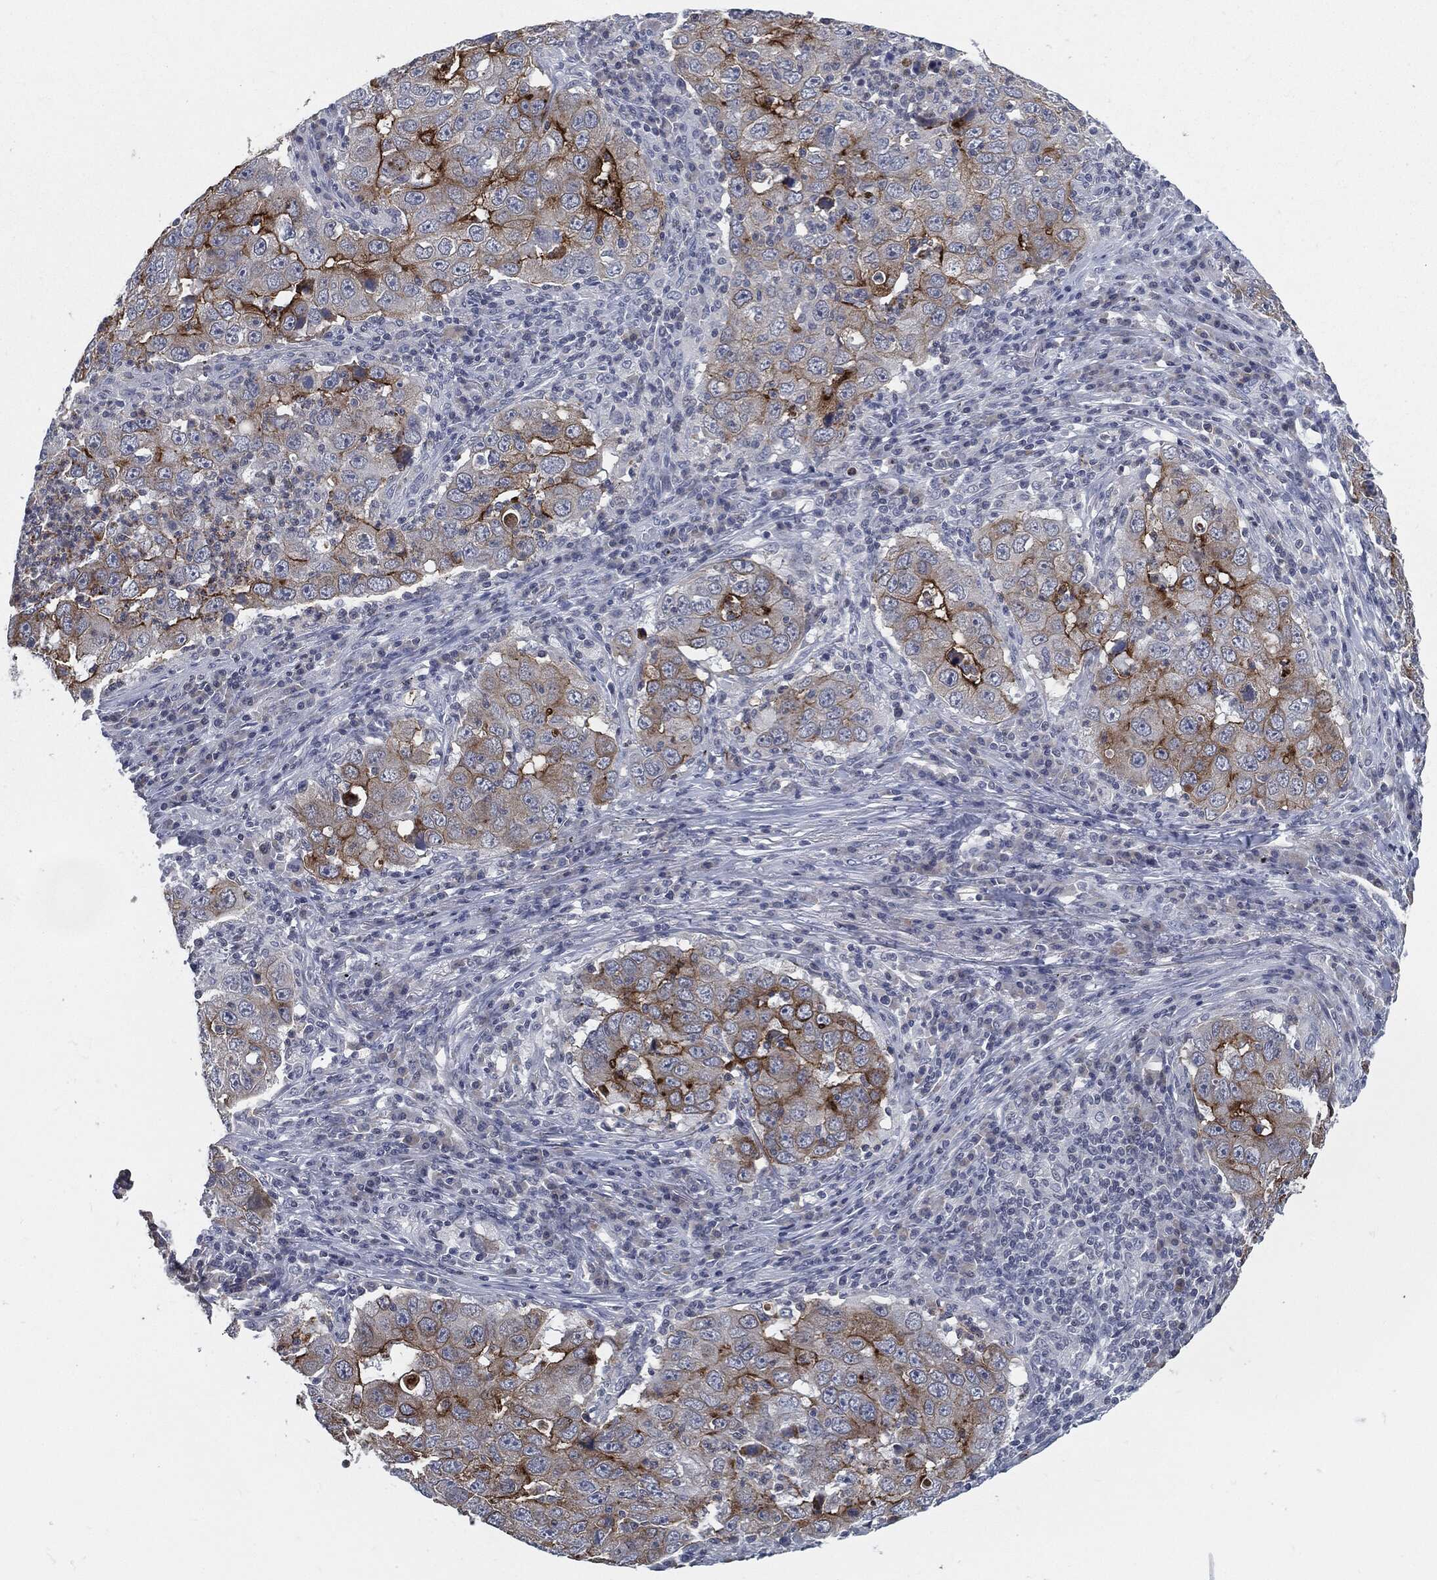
{"staining": {"intensity": "strong", "quantity": "<25%", "location": "cytoplasmic/membranous"}, "tissue": "lung cancer", "cell_type": "Tumor cells", "image_type": "cancer", "snomed": [{"axis": "morphology", "description": "Adenocarcinoma, NOS"}, {"axis": "topography", "description": "Lung"}], "caption": "This photomicrograph displays immunohistochemistry (IHC) staining of human lung cancer (adenocarcinoma), with medium strong cytoplasmic/membranous positivity in about <25% of tumor cells.", "gene": "PROM1", "patient": {"sex": "male", "age": 73}}